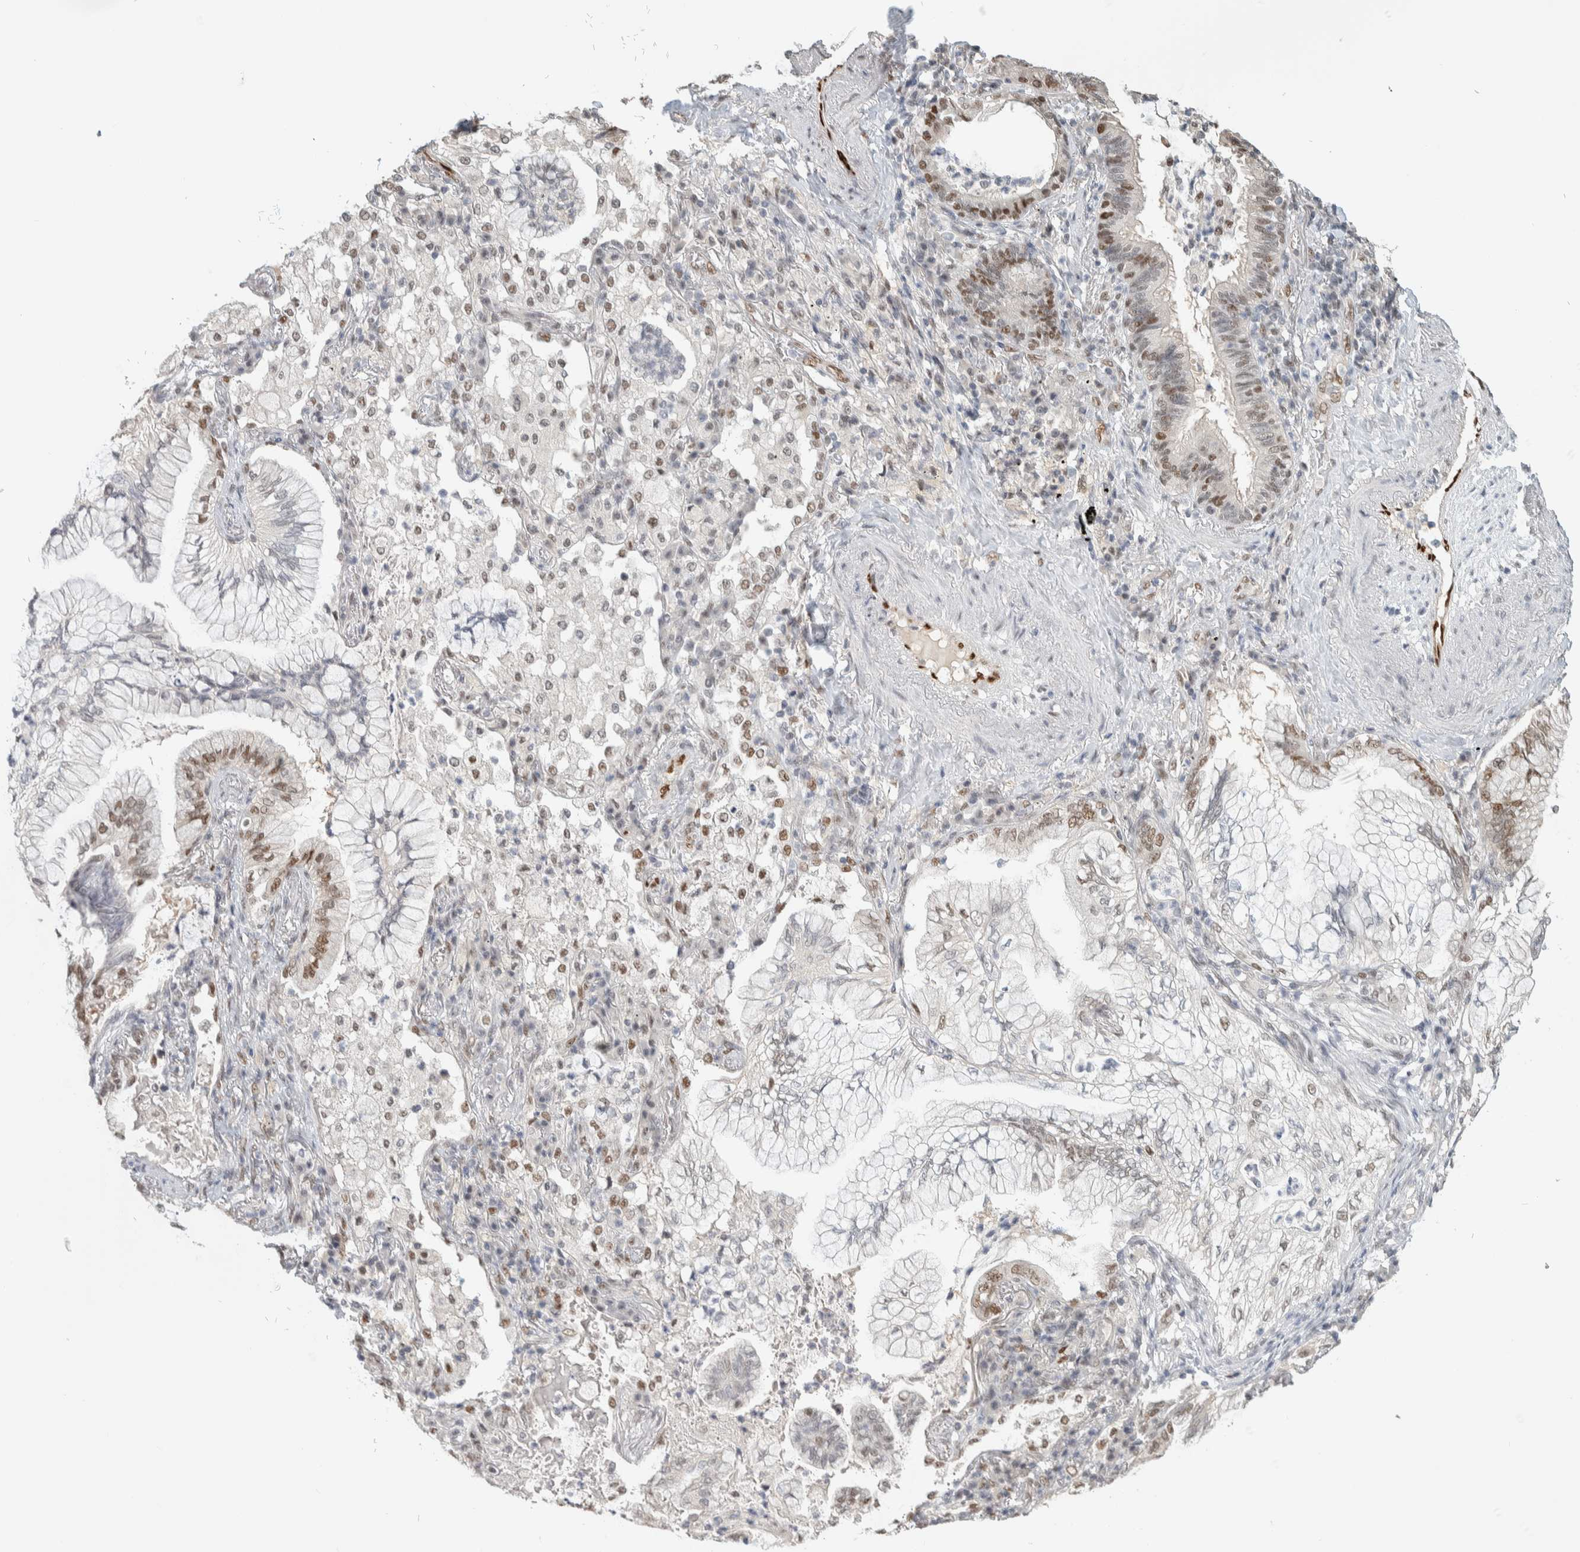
{"staining": {"intensity": "moderate", "quantity": ">75%", "location": "nuclear"}, "tissue": "lung cancer", "cell_type": "Tumor cells", "image_type": "cancer", "snomed": [{"axis": "morphology", "description": "Adenocarcinoma, NOS"}, {"axis": "topography", "description": "Lung"}], "caption": "The image reveals a brown stain indicating the presence of a protein in the nuclear of tumor cells in lung cancer (adenocarcinoma).", "gene": "PUS7", "patient": {"sex": "female", "age": 70}}